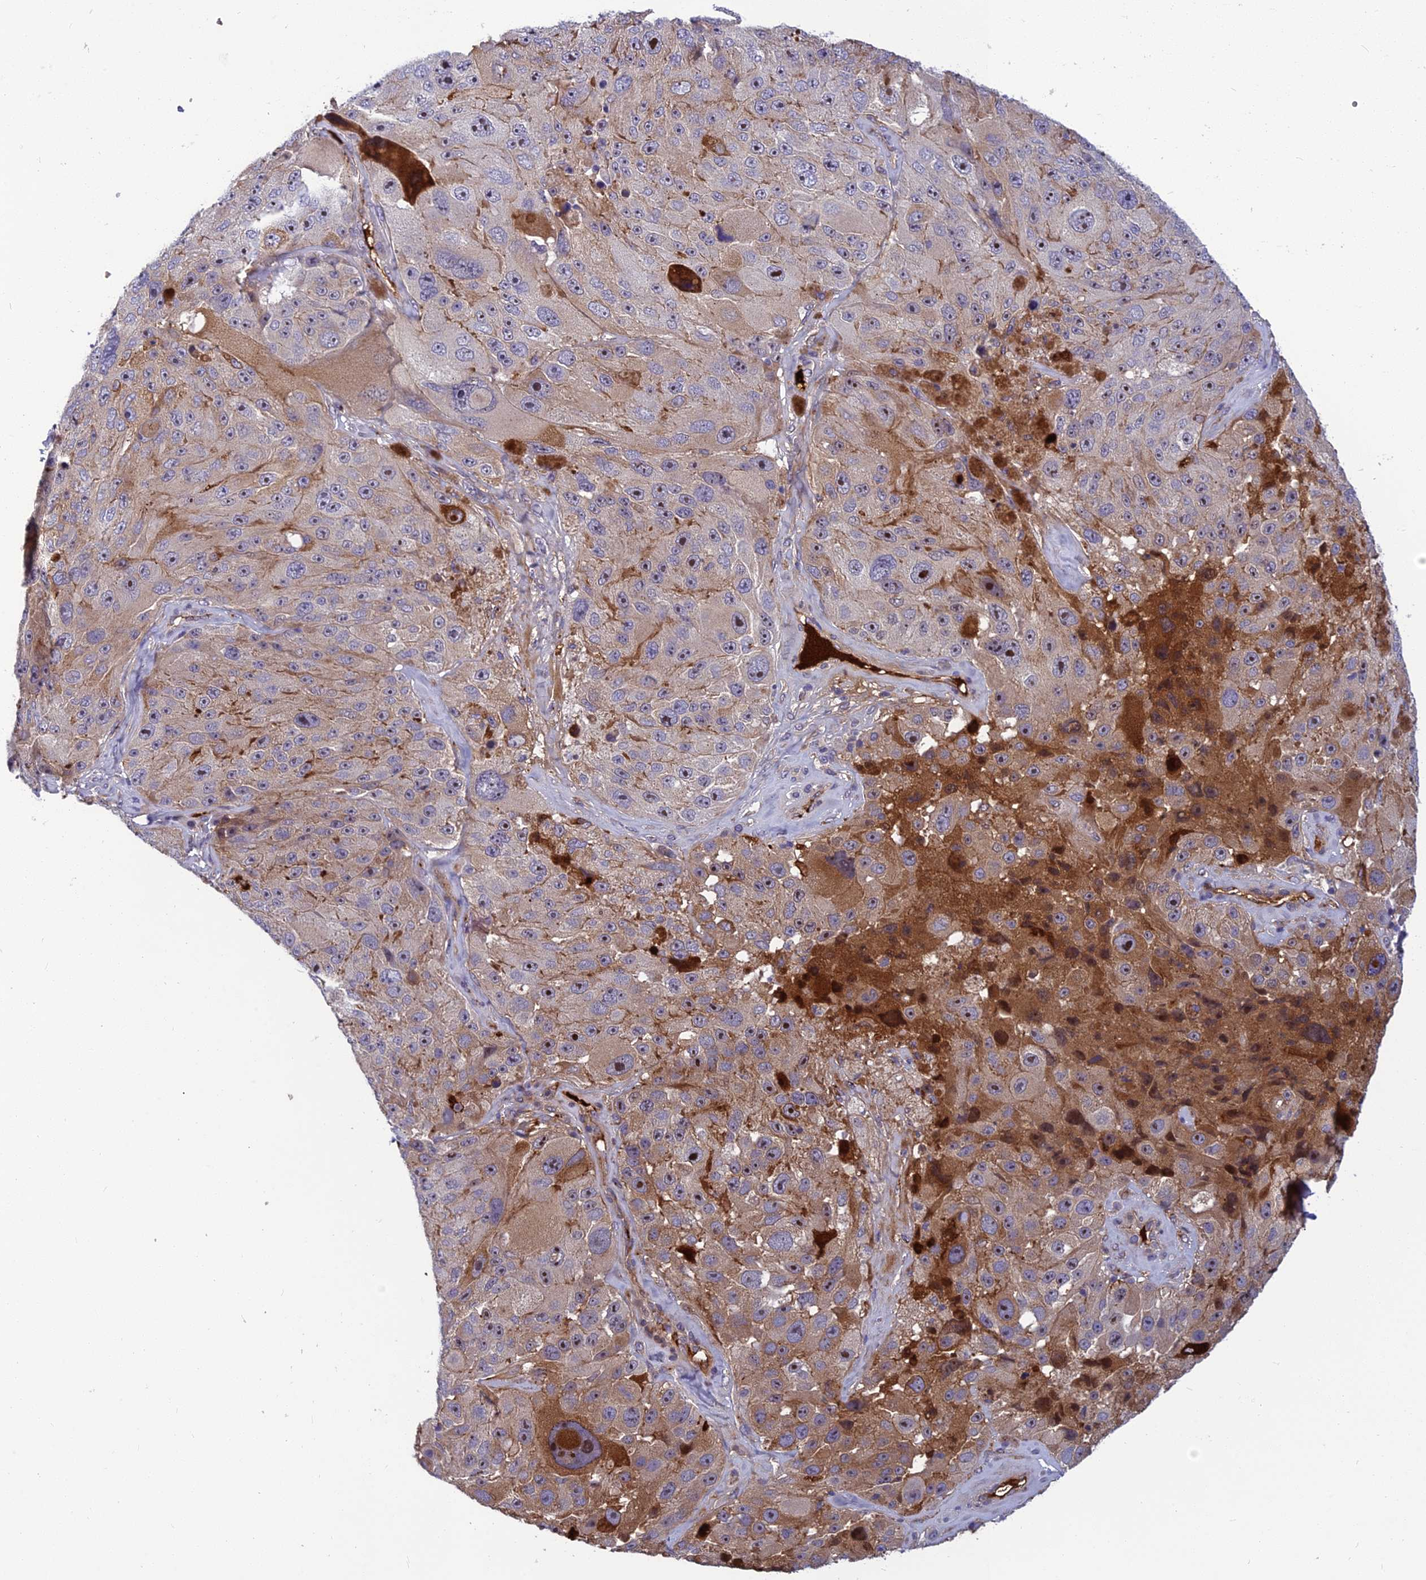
{"staining": {"intensity": "moderate", "quantity": "<25%", "location": "cytoplasmic/membranous,nuclear"}, "tissue": "melanoma", "cell_type": "Tumor cells", "image_type": "cancer", "snomed": [{"axis": "morphology", "description": "Malignant melanoma, Metastatic site"}, {"axis": "topography", "description": "Lymph node"}], "caption": "Malignant melanoma (metastatic site) stained for a protein (brown) displays moderate cytoplasmic/membranous and nuclear positive positivity in about <25% of tumor cells.", "gene": "CLEC11A", "patient": {"sex": "male", "age": 62}}